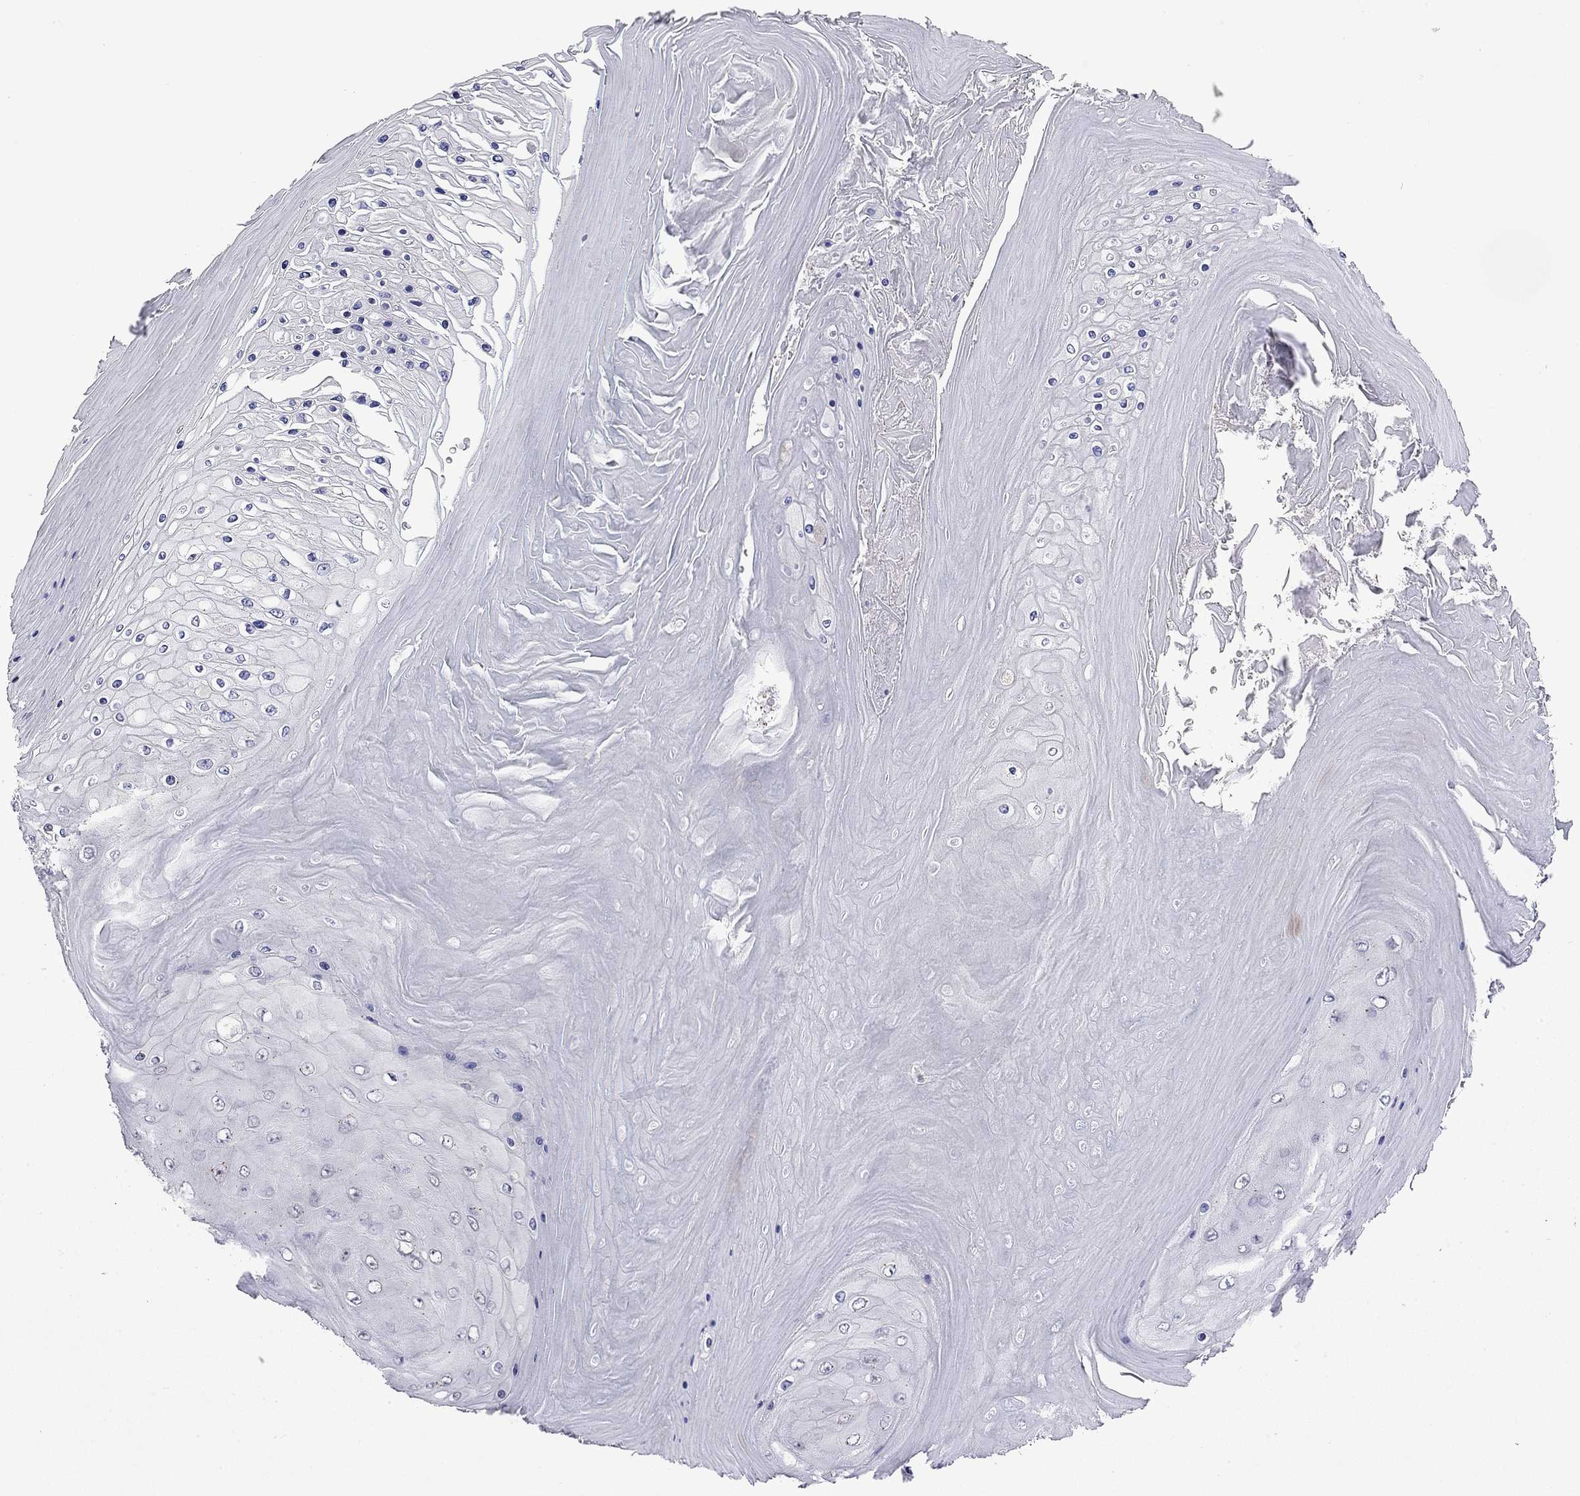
{"staining": {"intensity": "negative", "quantity": "none", "location": "none"}, "tissue": "skin cancer", "cell_type": "Tumor cells", "image_type": "cancer", "snomed": [{"axis": "morphology", "description": "Squamous cell carcinoma, NOS"}, {"axis": "topography", "description": "Skin"}], "caption": "Immunohistochemistry image of skin cancer (squamous cell carcinoma) stained for a protein (brown), which demonstrates no expression in tumor cells. Nuclei are stained in blue.", "gene": "WNK3", "patient": {"sex": "male", "age": 62}}